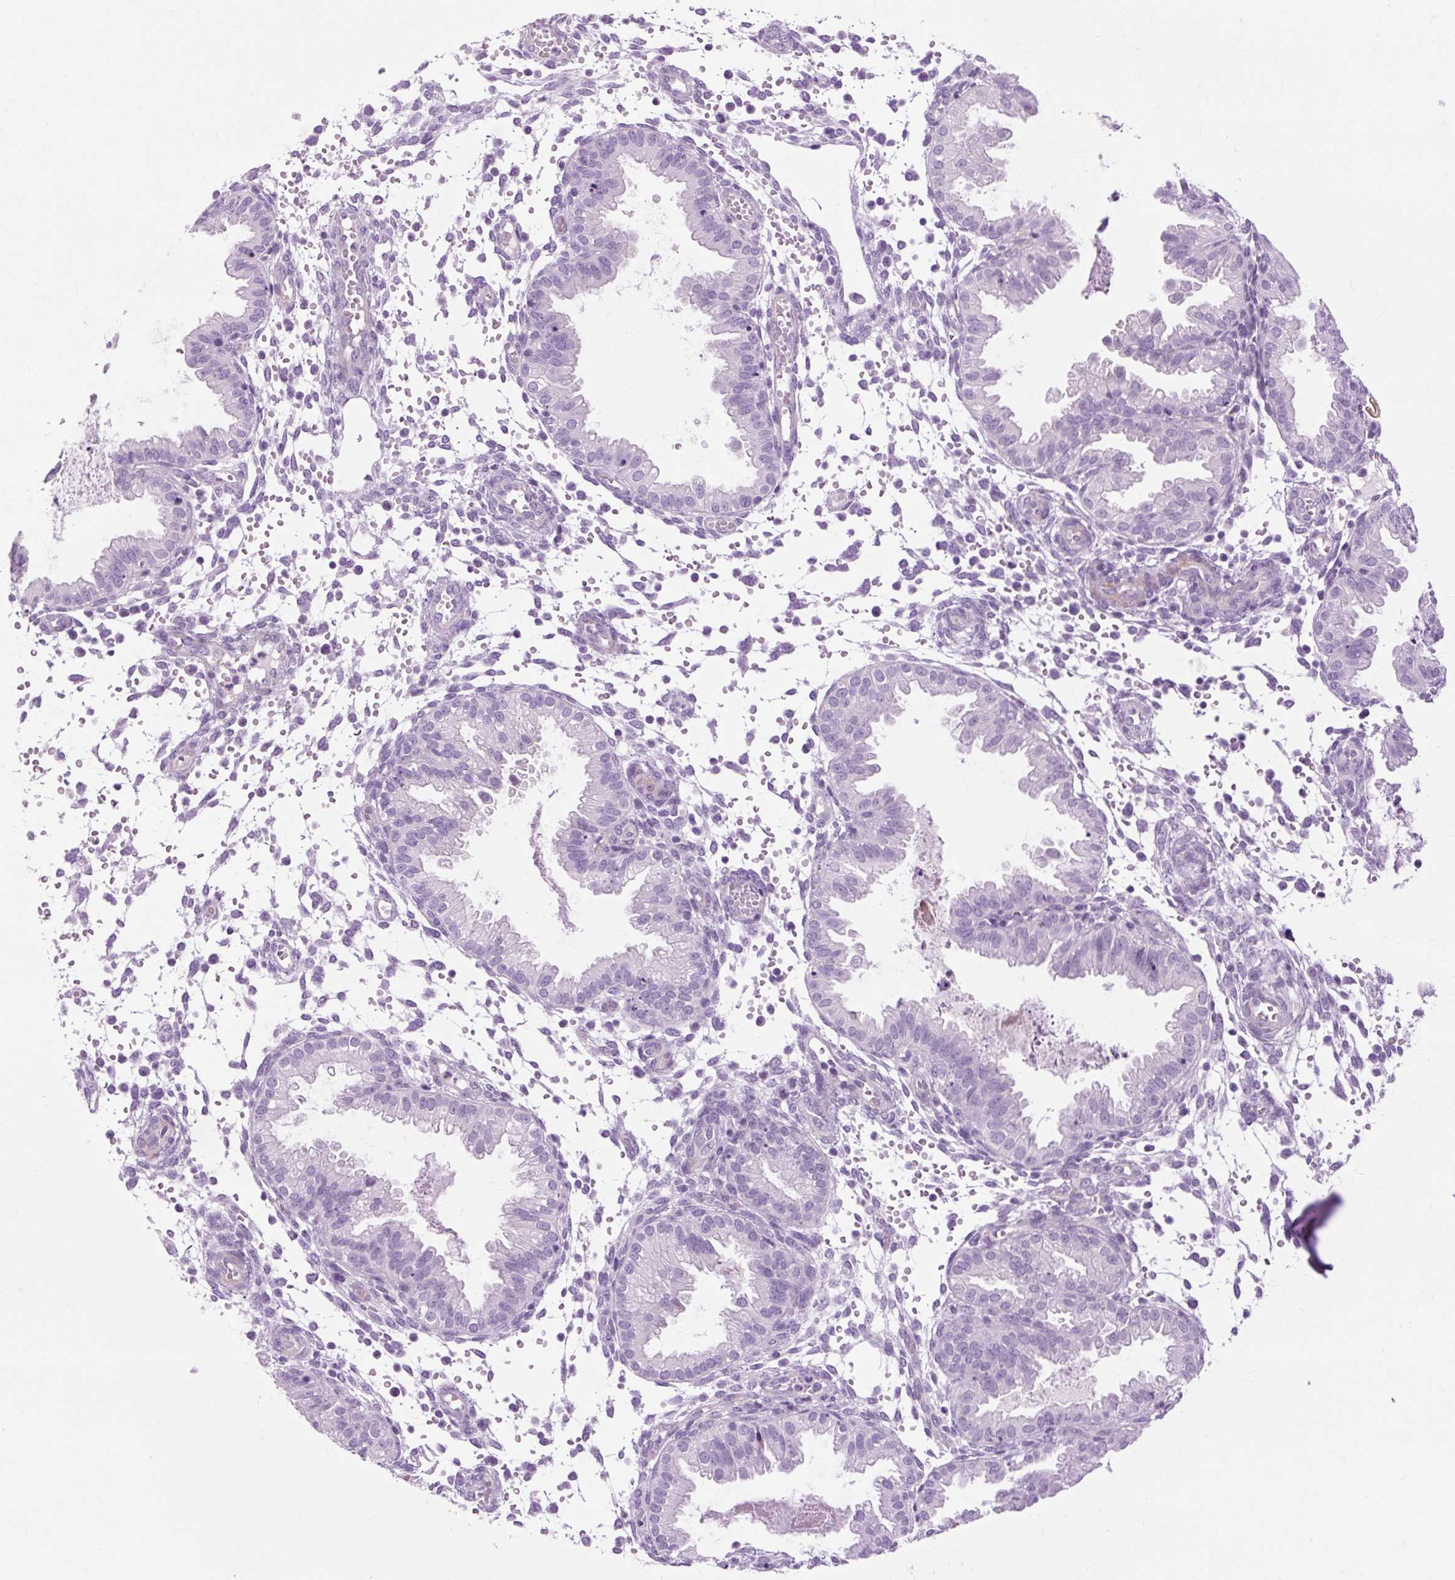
{"staining": {"intensity": "negative", "quantity": "none", "location": "none"}, "tissue": "endometrium", "cell_type": "Cells in endometrial stroma", "image_type": "normal", "snomed": [{"axis": "morphology", "description": "Normal tissue, NOS"}, {"axis": "topography", "description": "Endometrium"}], "caption": "Human endometrium stained for a protein using immunohistochemistry displays no expression in cells in endometrial stroma.", "gene": "OOEP", "patient": {"sex": "female", "age": 33}}